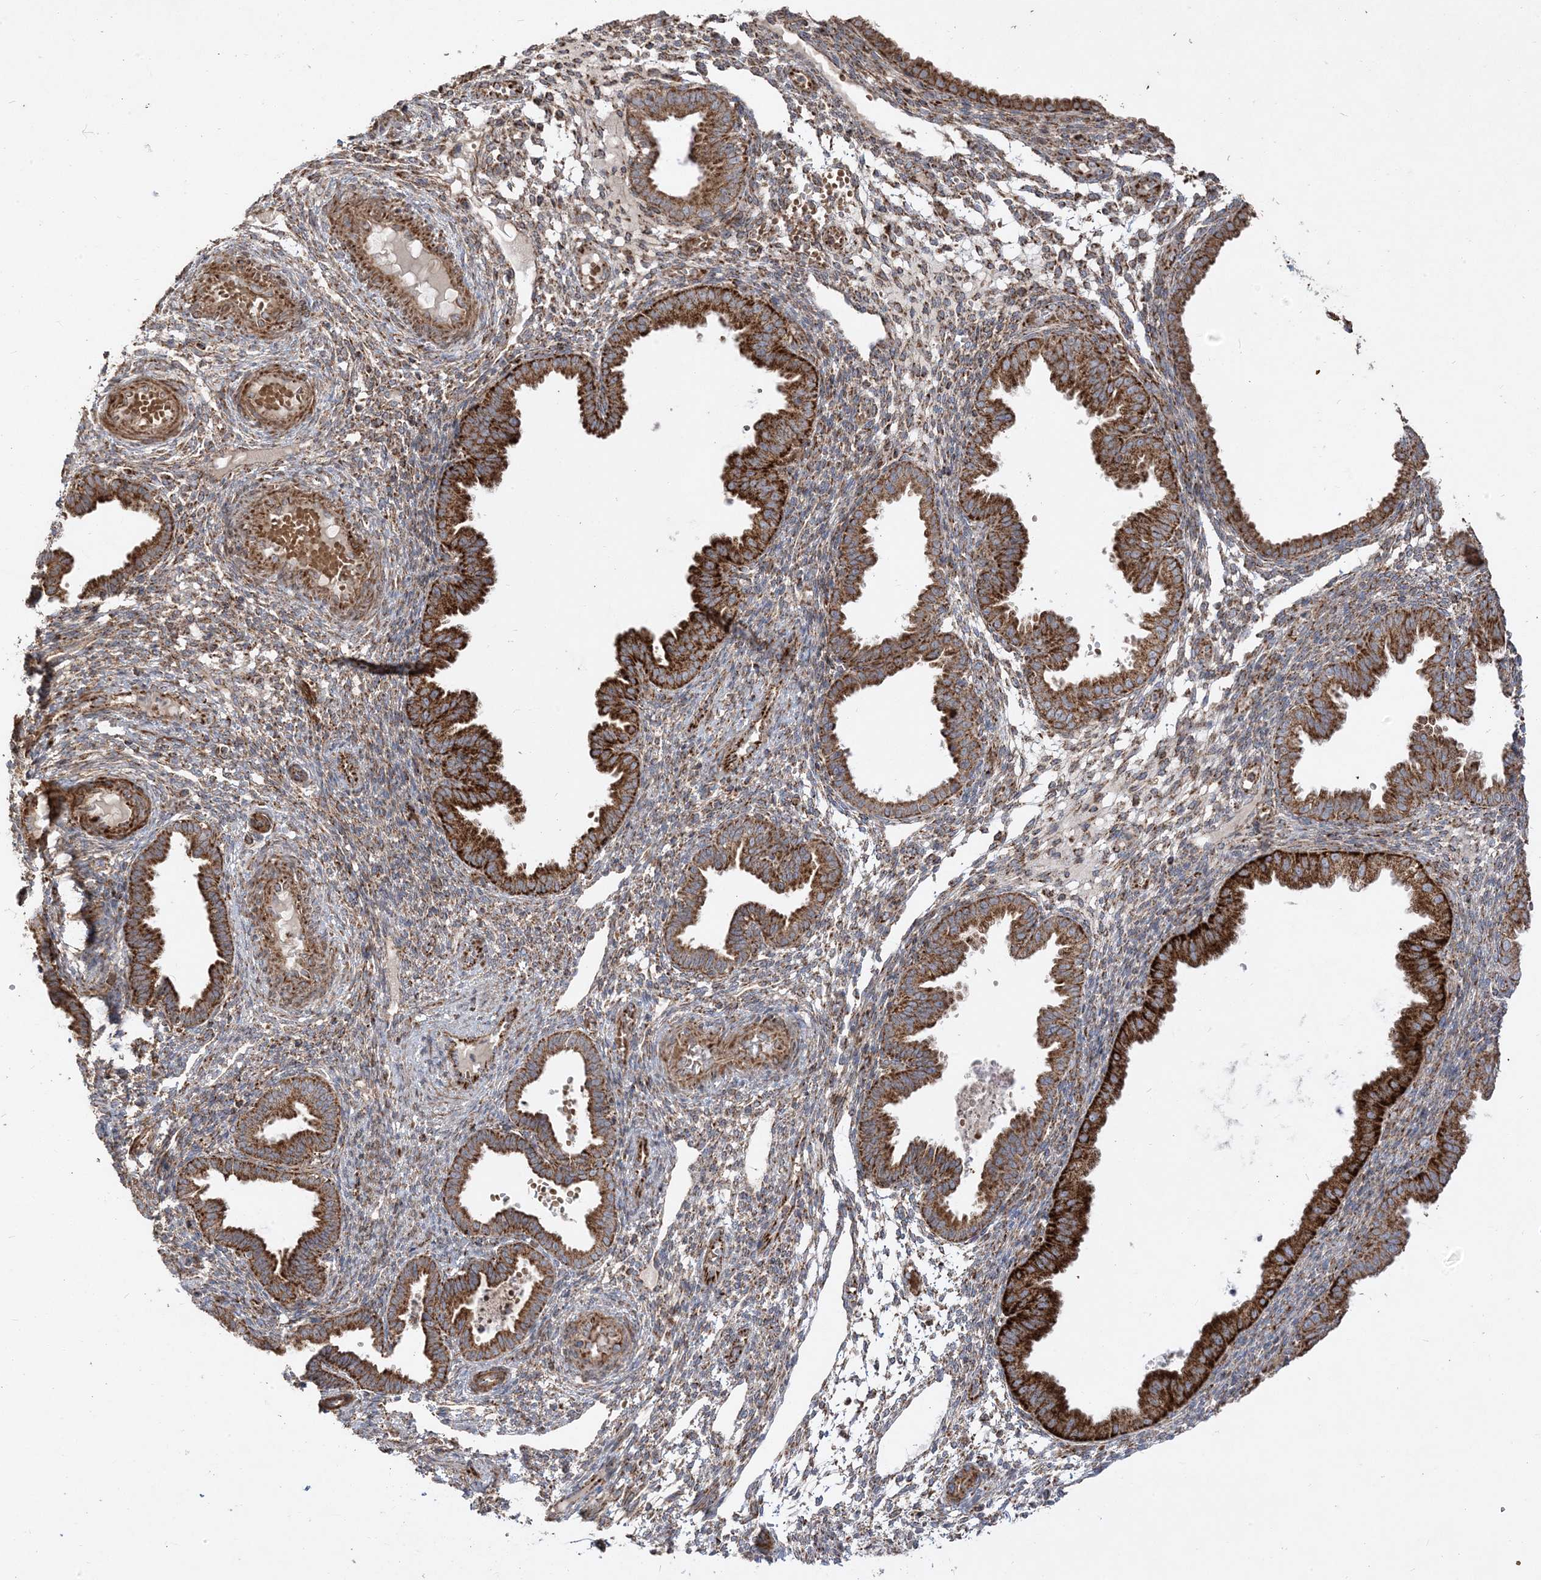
{"staining": {"intensity": "moderate", "quantity": "25%-75%", "location": "cytoplasmic/membranous"}, "tissue": "endometrium", "cell_type": "Cells in endometrial stroma", "image_type": "normal", "snomed": [{"axis": "morphology", "description": "Normal tissue, NOS"}, {"axis": "topography", "description": "Endometrium"}], "caption": "Immunohistochemical staining of unremarkable human endometrium shows medium levels of moderate cytoplasmic/membranous staining in approximately 25%-75% of cells in endometrial stroma. (brown staining indicates protein expression, while blue staining denotes nuclei).", "gene": "AARS2", "patient": {"sex": "female", "age": 33}}